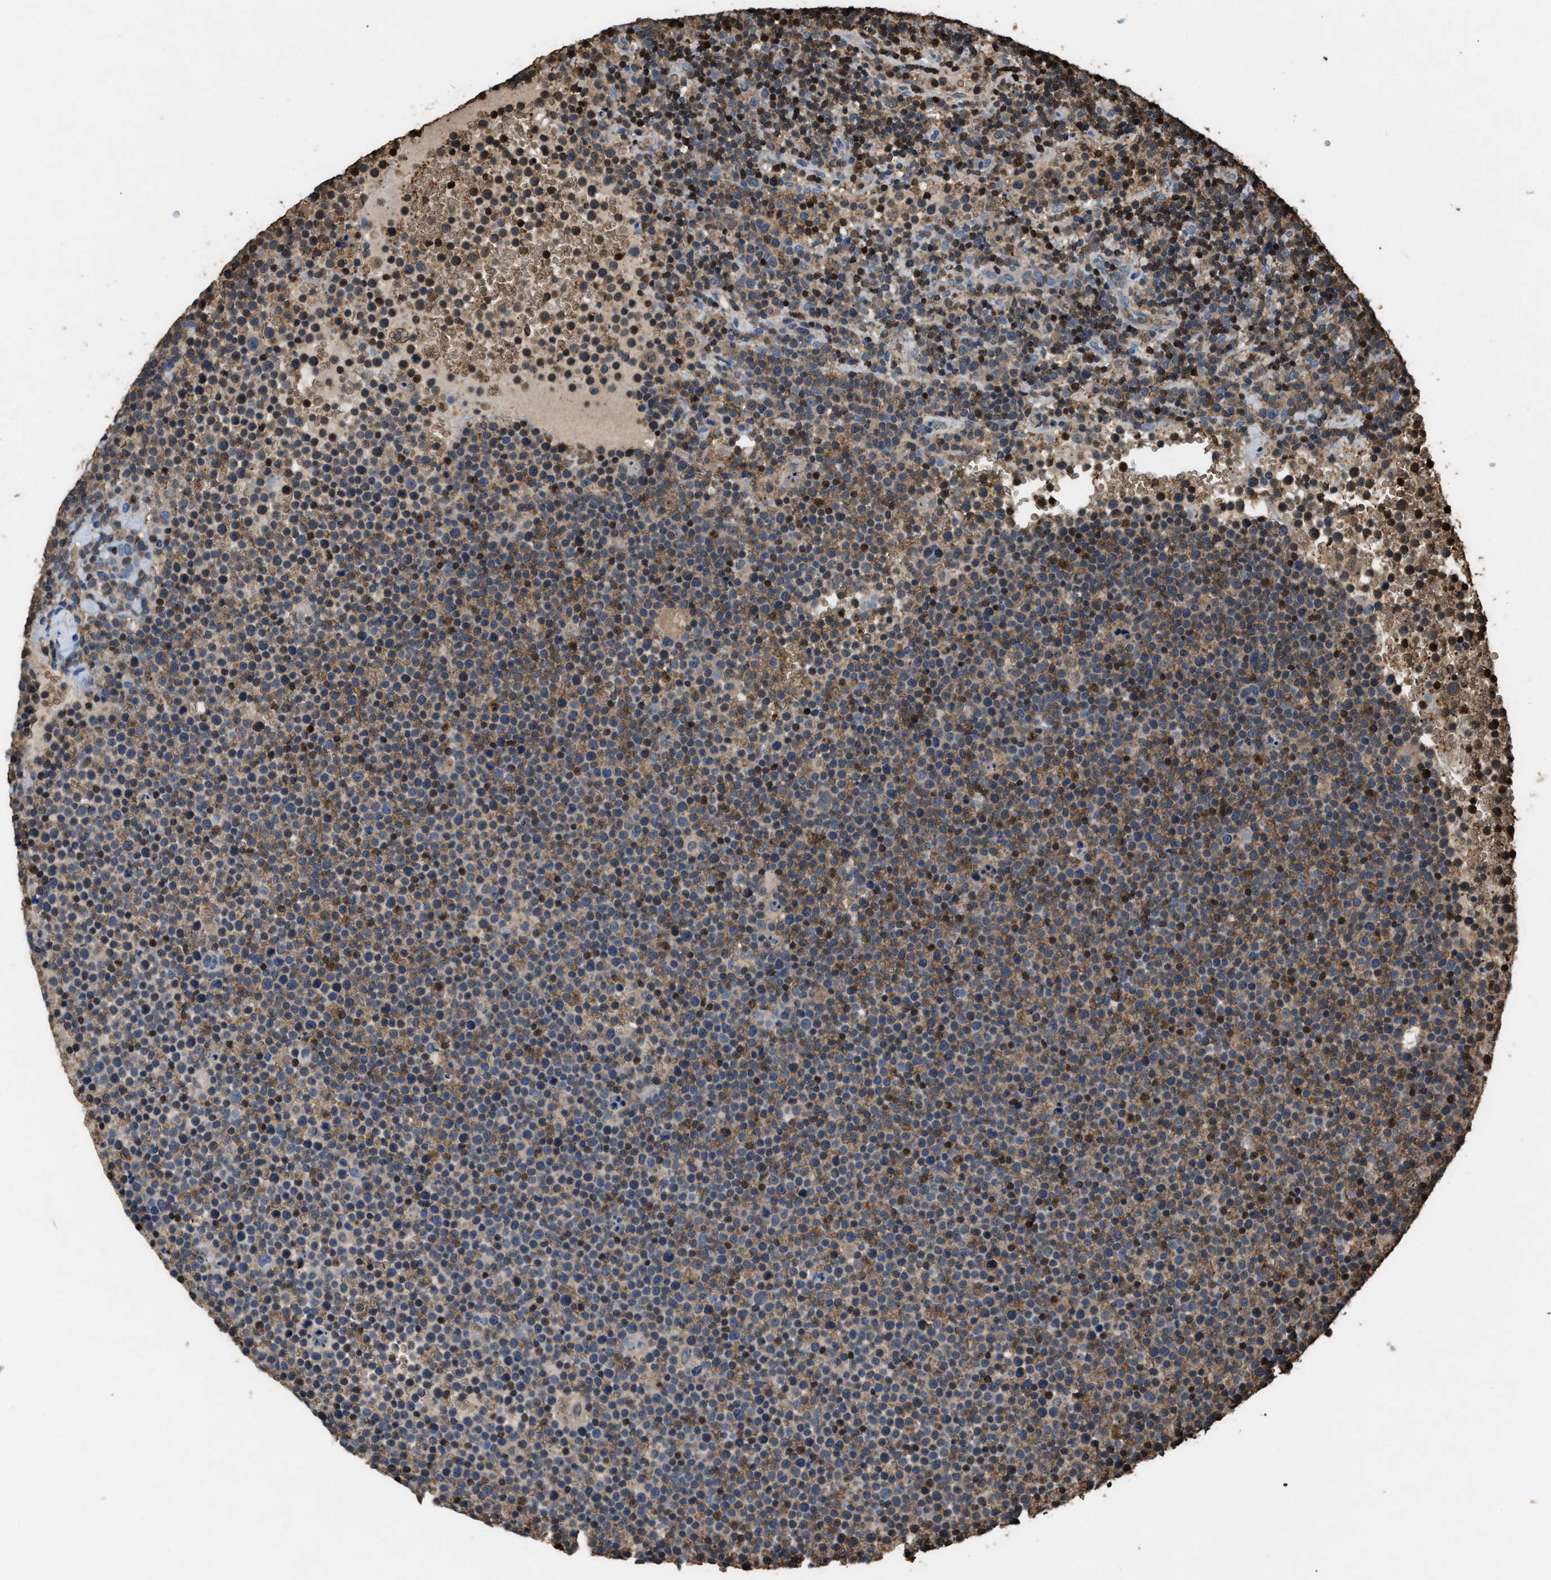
{"staining": {"intensity": "moderate", "quantity": "25%-75%", "location": "cytoplasmic/membranous"}, "tissue": "lymphoma", "cell_type": "Tumor cells", "image_type": "cancer", "snomed": [{"axis": "morphology", "description": "Malignant lymphoma, non-Hodgkin's type, High grade"}, {"axis": "topography", "description": "Lymph node"}], "caption": "A brown stain shows moderate cytoplasmic/membranous positivity of a protein in human lymphoma tumor cells.", "gene": "ARHGDIB", "patient": {"sex": "male", "age": 61}}